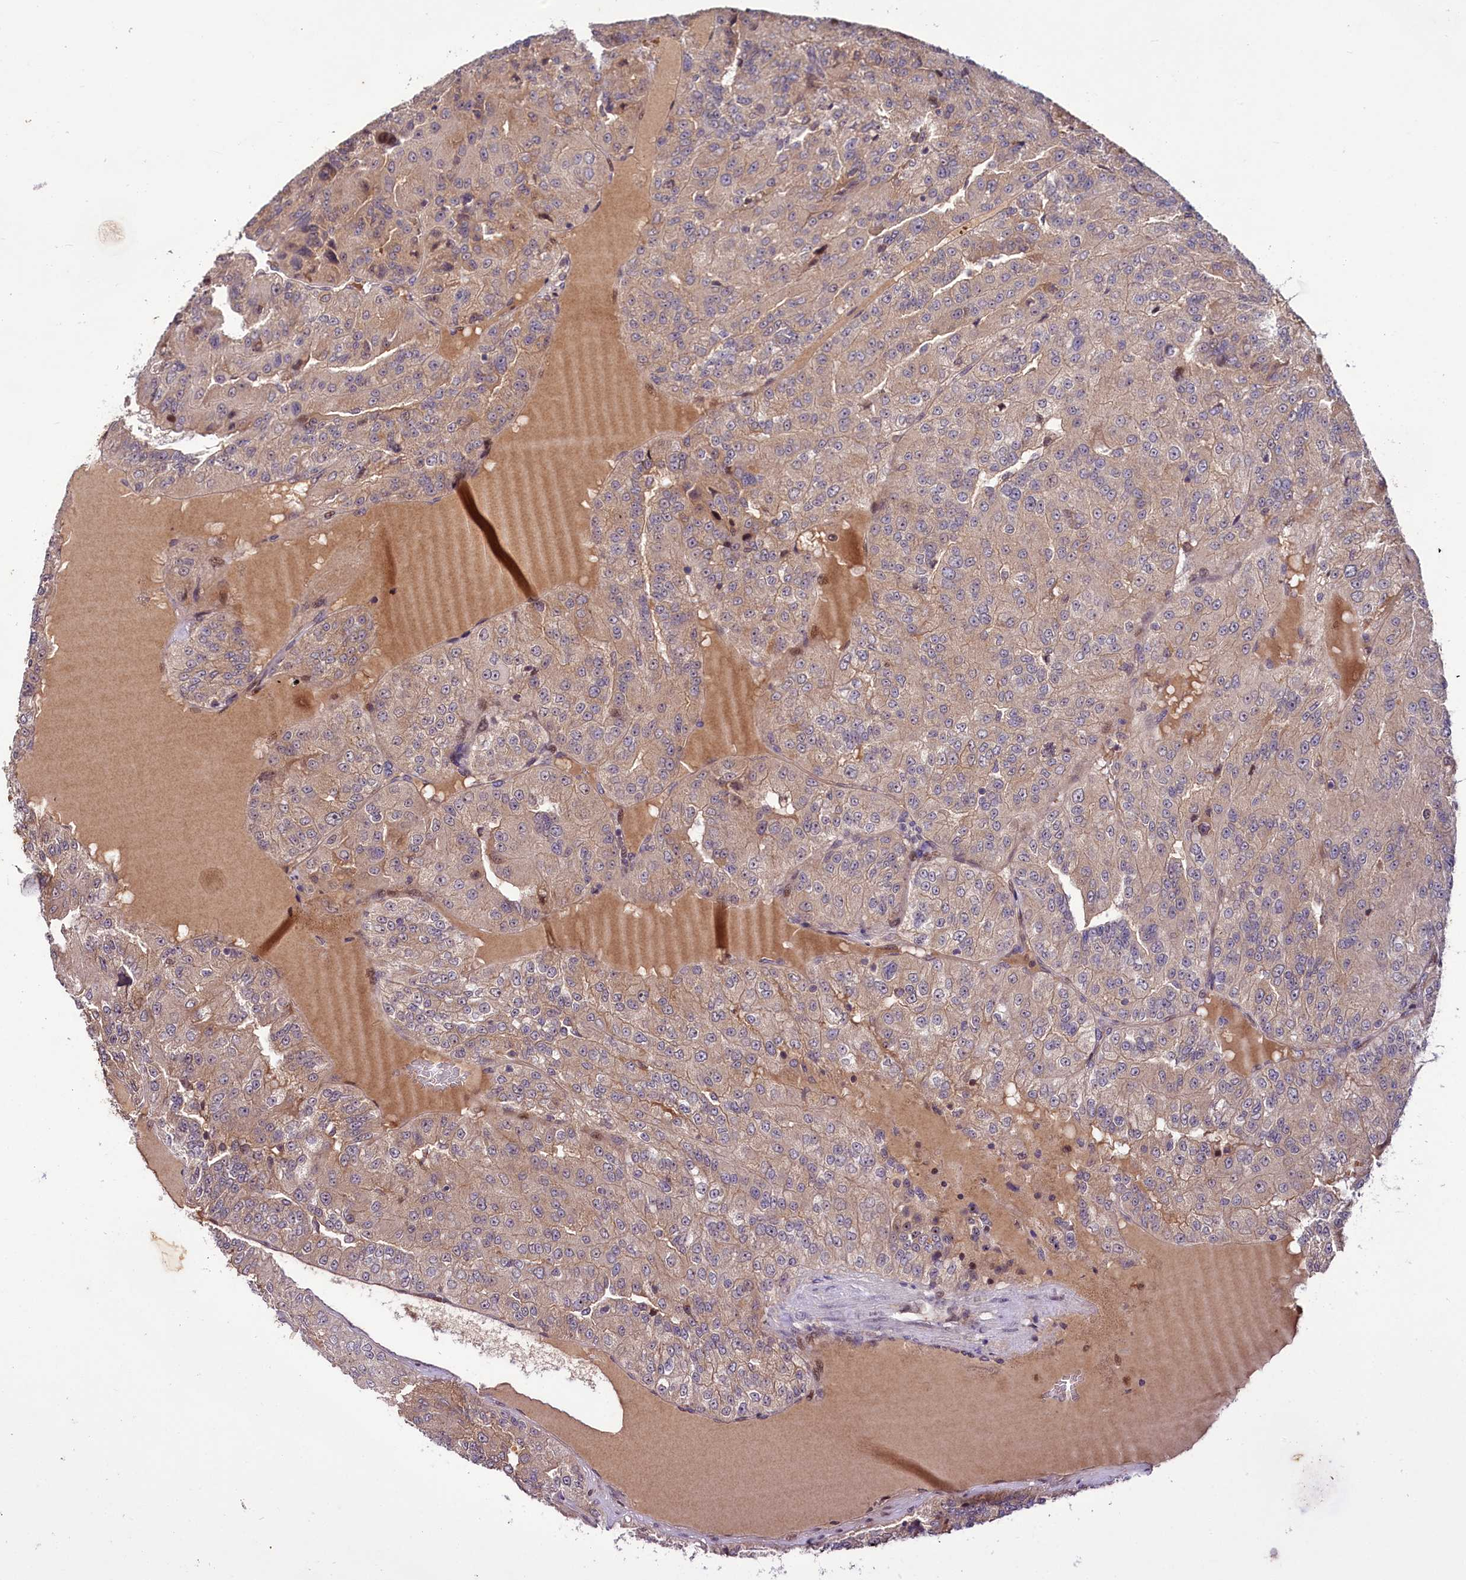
{"staining": {"intensity": "weak", "quantity": ">75%", "location": "cytoplasmic/membranous"}, "tissue": "renal cancer", "cell_type": "Tumor cells", "image_type": "cancer", "snomed": [{"axis": "morphology", "description": "Adenocarcinoma, NOS"}, {"axis": "topography", "description": "Kidney"}], "caption": "Protein staining demonstrates weak cytoplasmic/membranous positivity in approximately >75% of tumor cells in adenocarcinoma (renal).", "gene": "N4BP2L1", "patient": {"sex": "female", "age": 63}}